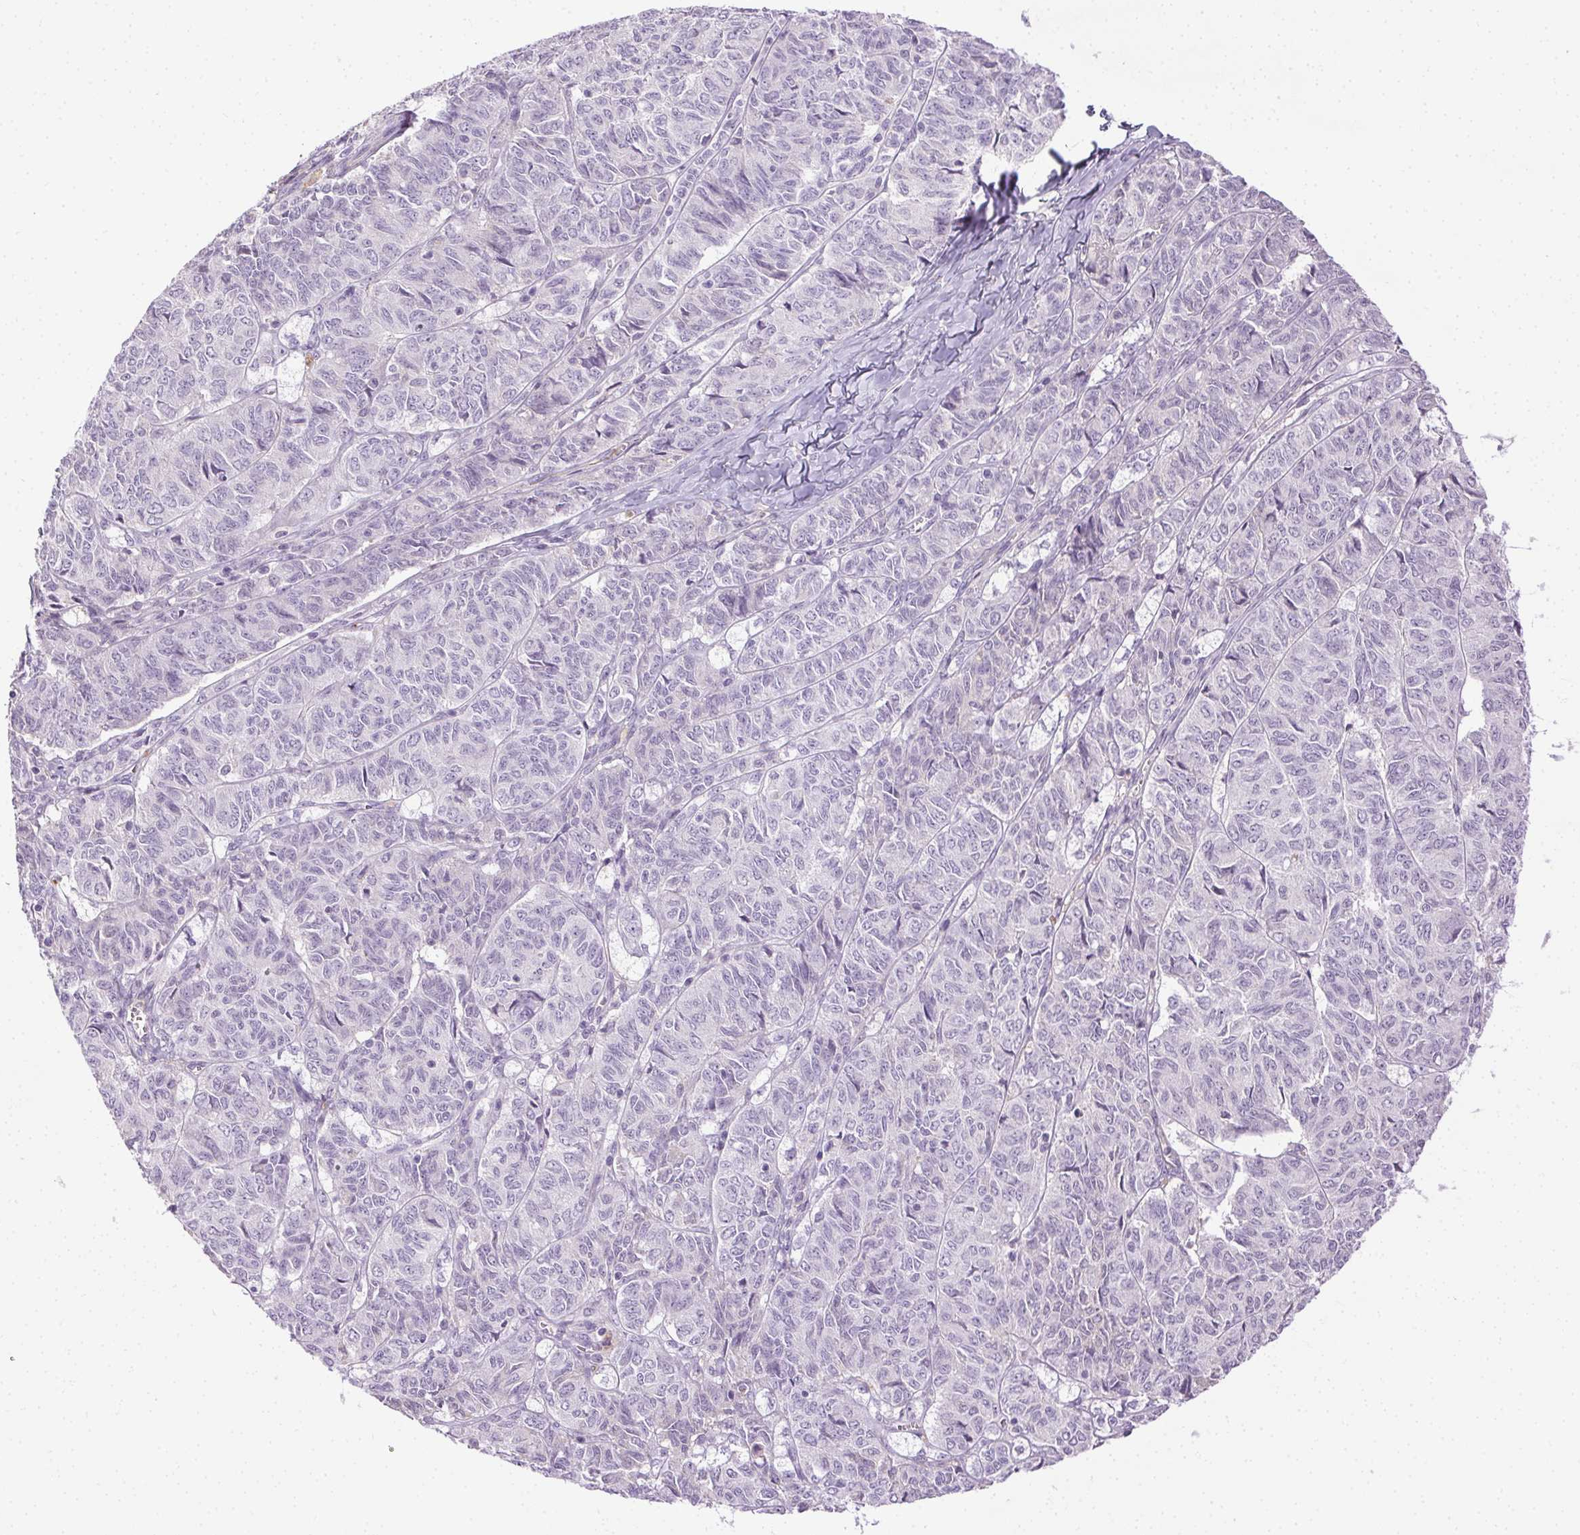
{"staining": {"intensity": "negative", "quantity": "none", "location": "none"}, "tissue": "ovarian cancer", "cell_type": "Tumor cells", "image_type": "cancer", "snomed": [{"axis": "morphology", "description": "Carcinoma, endometroid"}, {"axis": "topography", "description": "Ovary"}], "caption": "This is a photomicrograph of IHC staining of ovarian cancer (endometroid carcinoma), which shows no positivity in tumor cells.", "gene": "BPIFB2", "patient": {"sex": "female", "age": 80}}